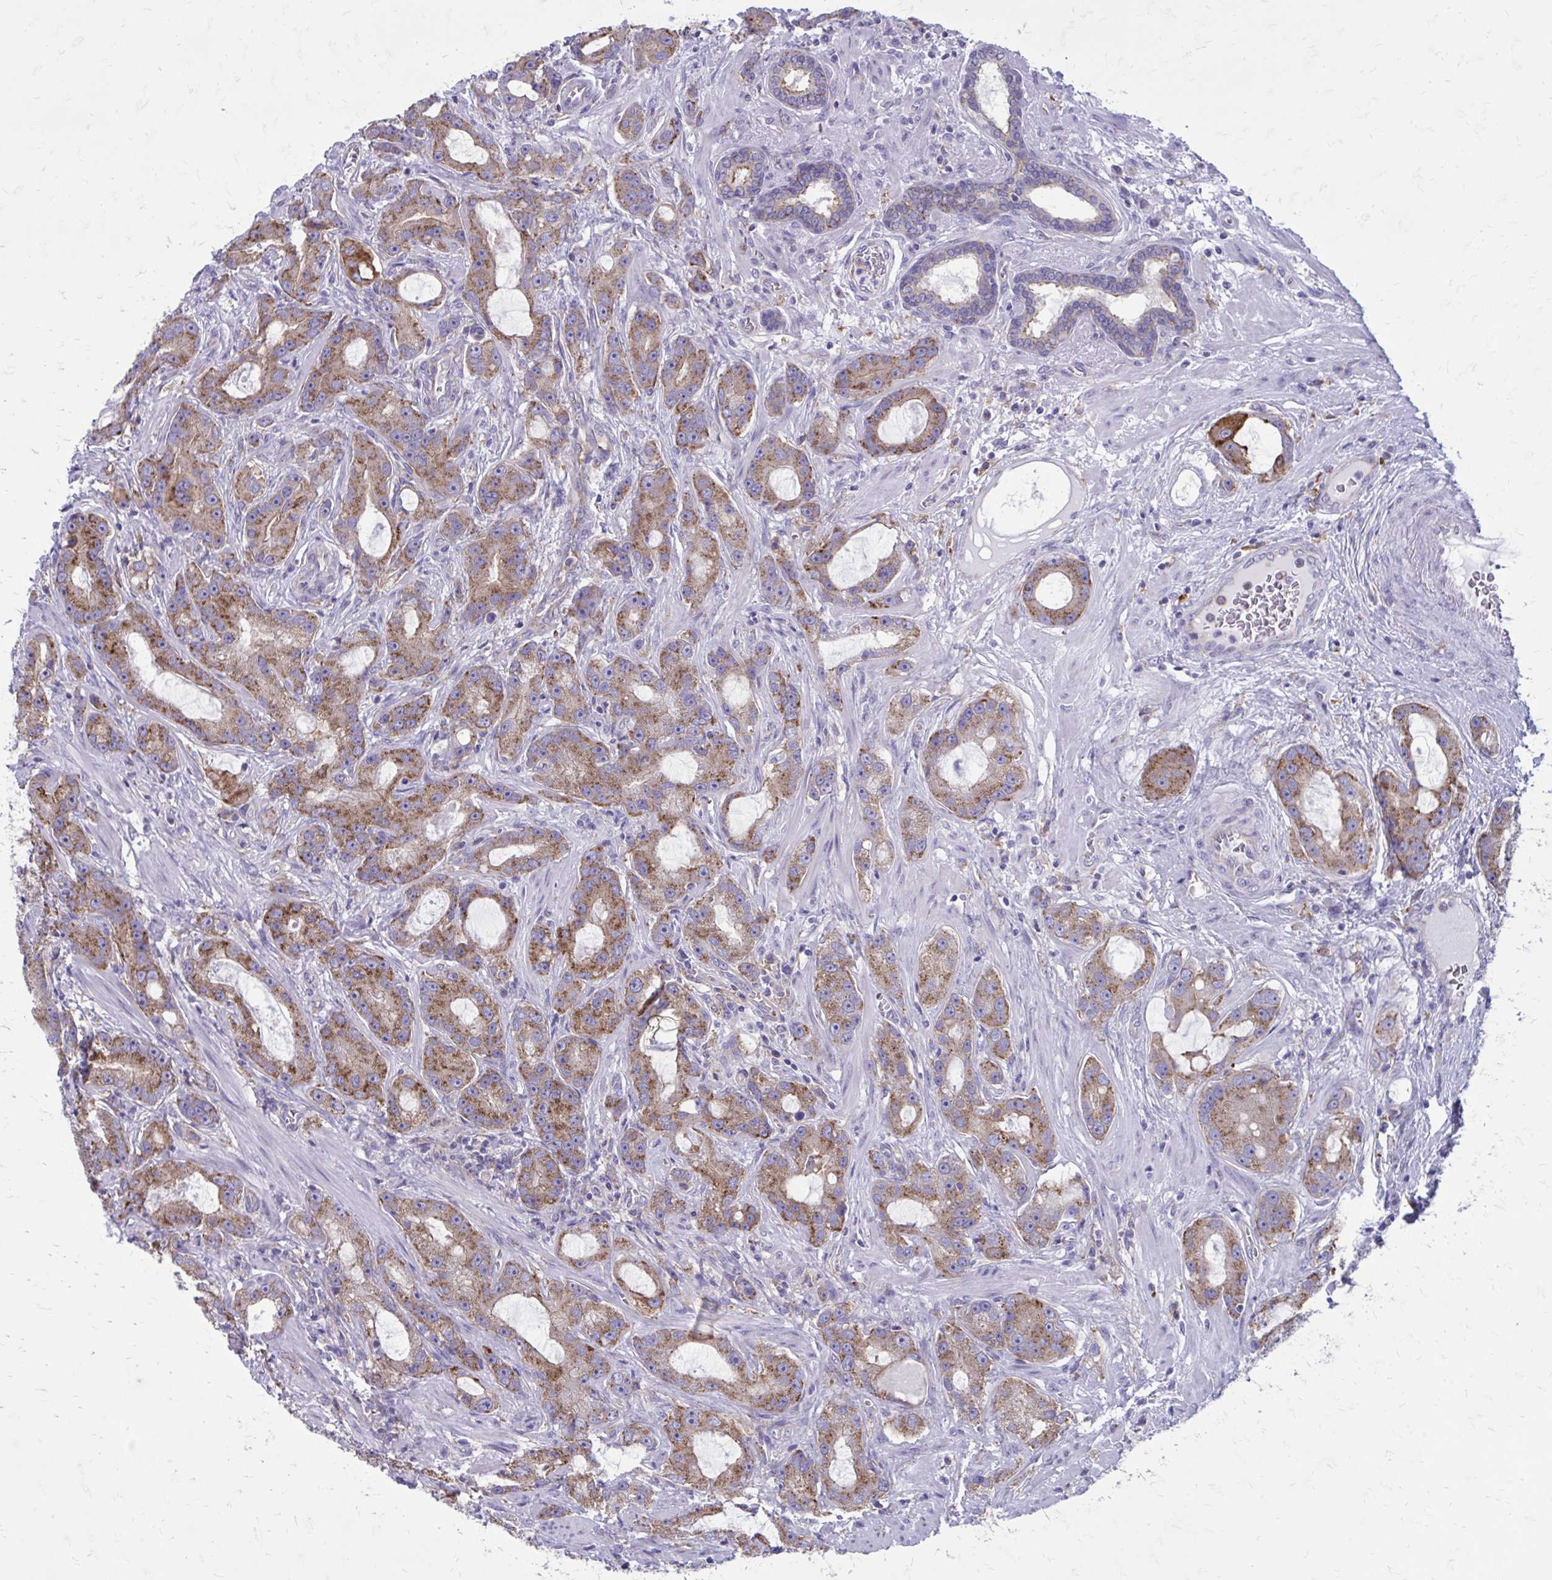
{"staining": {"intensity": "moderate", "quantity": ">75%", "location": "cytoplasmic/membranous"}, "tissue": "prostate cancer", "cell_type": "Tumor cells", "image_type": "cancer", "snomed": [{"axis": "morphology", "description": "Adenocarcinoma, High grade"}, {"axis": "topography", "description": "Prostate"}], "caption": "High-power microscopy captured an immunohistochemistry (IHC) photomicrograph of prostate cancer, revealing moderate cytoplasmic/membranous positivity in about >75% of tumor cells. The protein of interest is stained brown, and the nuclei are stained in blue (DAB (3,3'-diaminobenzidine) IHC with brightfield microscopy, high magnification).", "gene": "CLTA", "patient": {"sex": "male", "age": 65}}